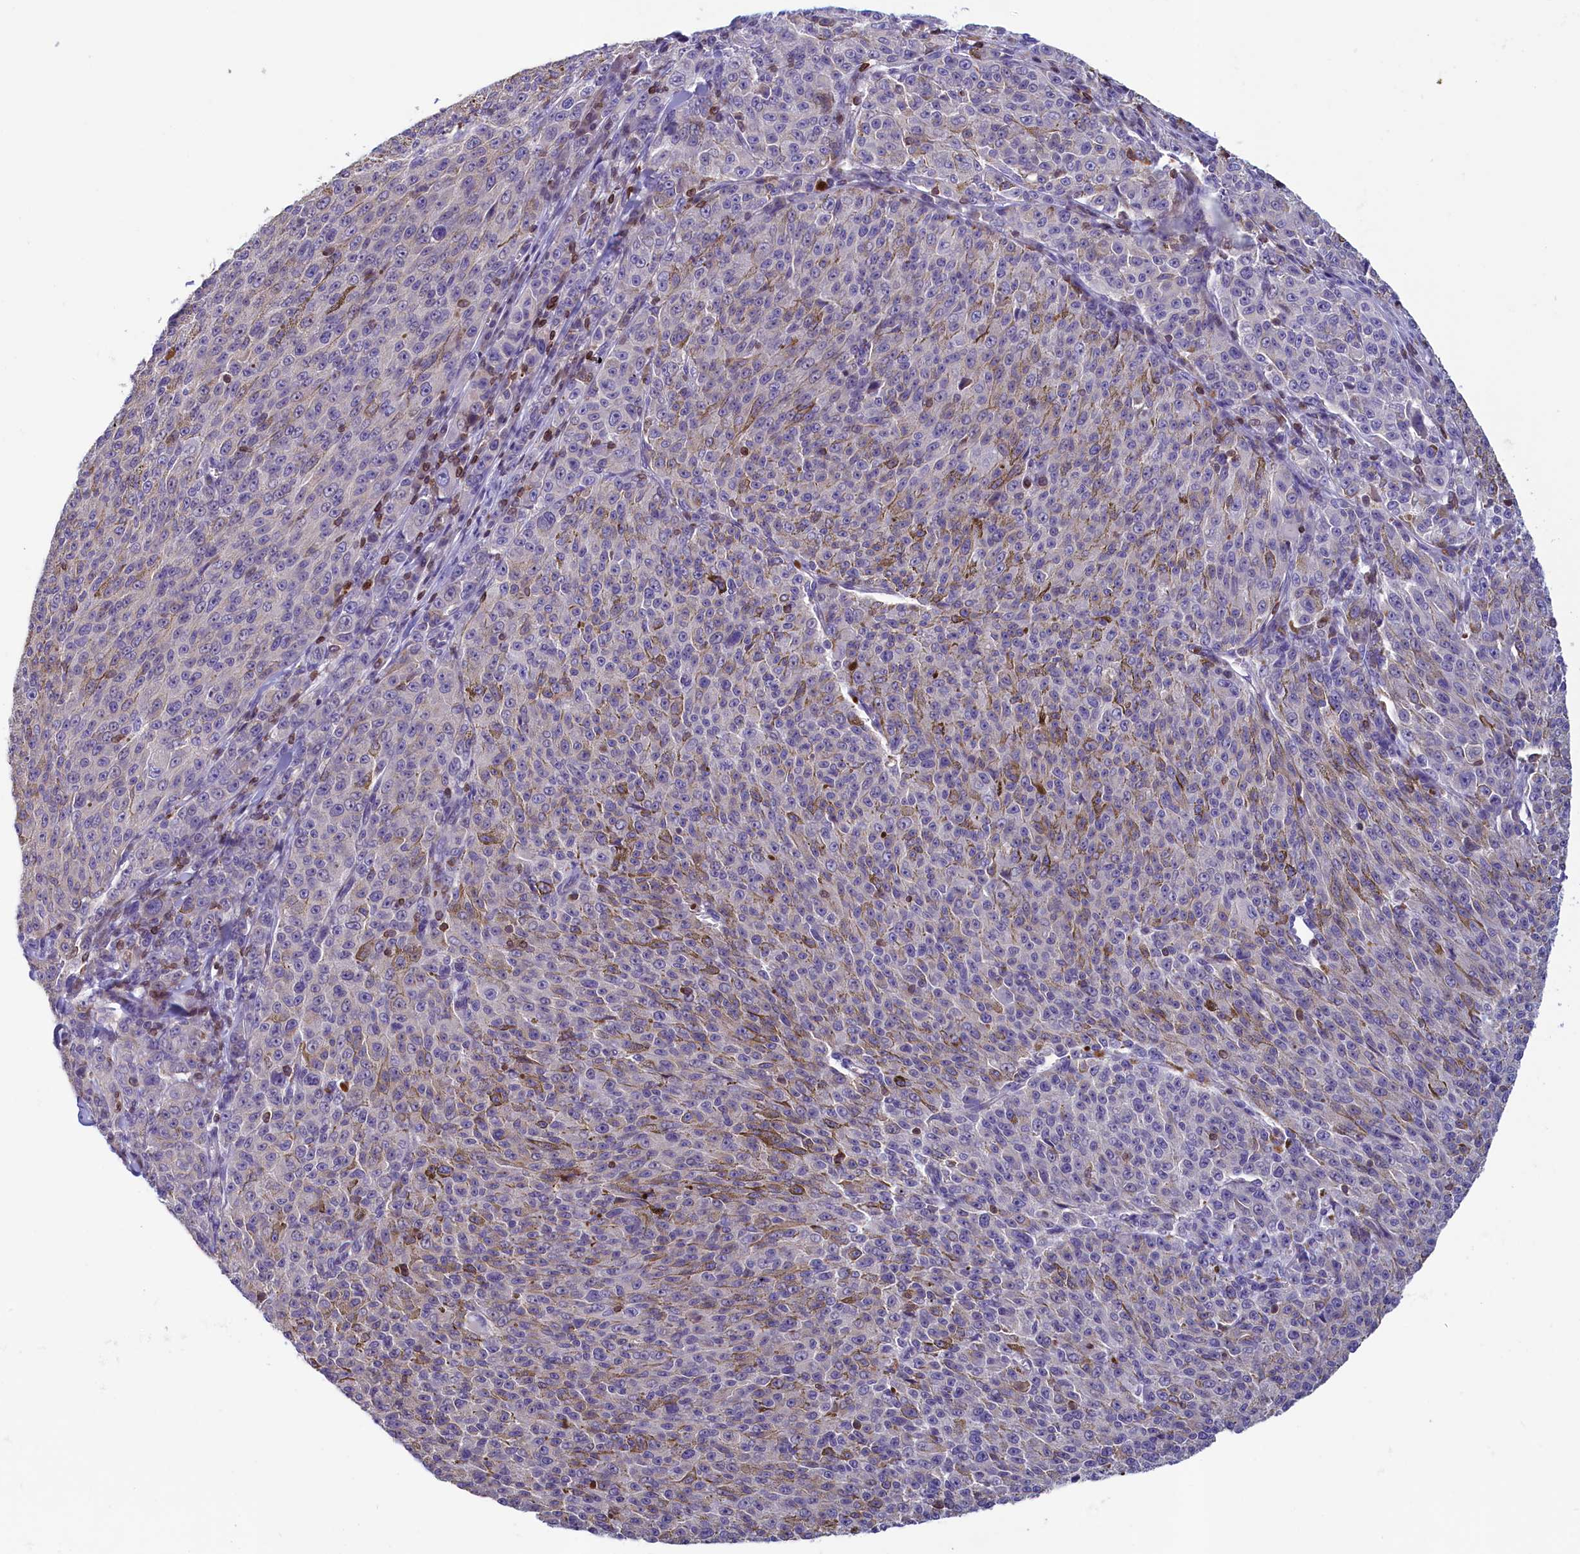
{"staining": {"intensity": "weak", "quantity": "<25%", "location": "cytoplasmic/membranous"}, "tissue": "melanoma", "cell_type": "Tumor cells", "image_type": "cancer", "snomed": [{"axis": "morphology", "description": "Malignant melanoma, NOS"}, {"axis": "topography", "description": "Skin"}], "caption": "Melanoma was stained to show a protein in brown. There is no significant positivity in tumor cells.", "gene": "TRAF3IP3", "patient": {"sex": "female", "age": 52}}